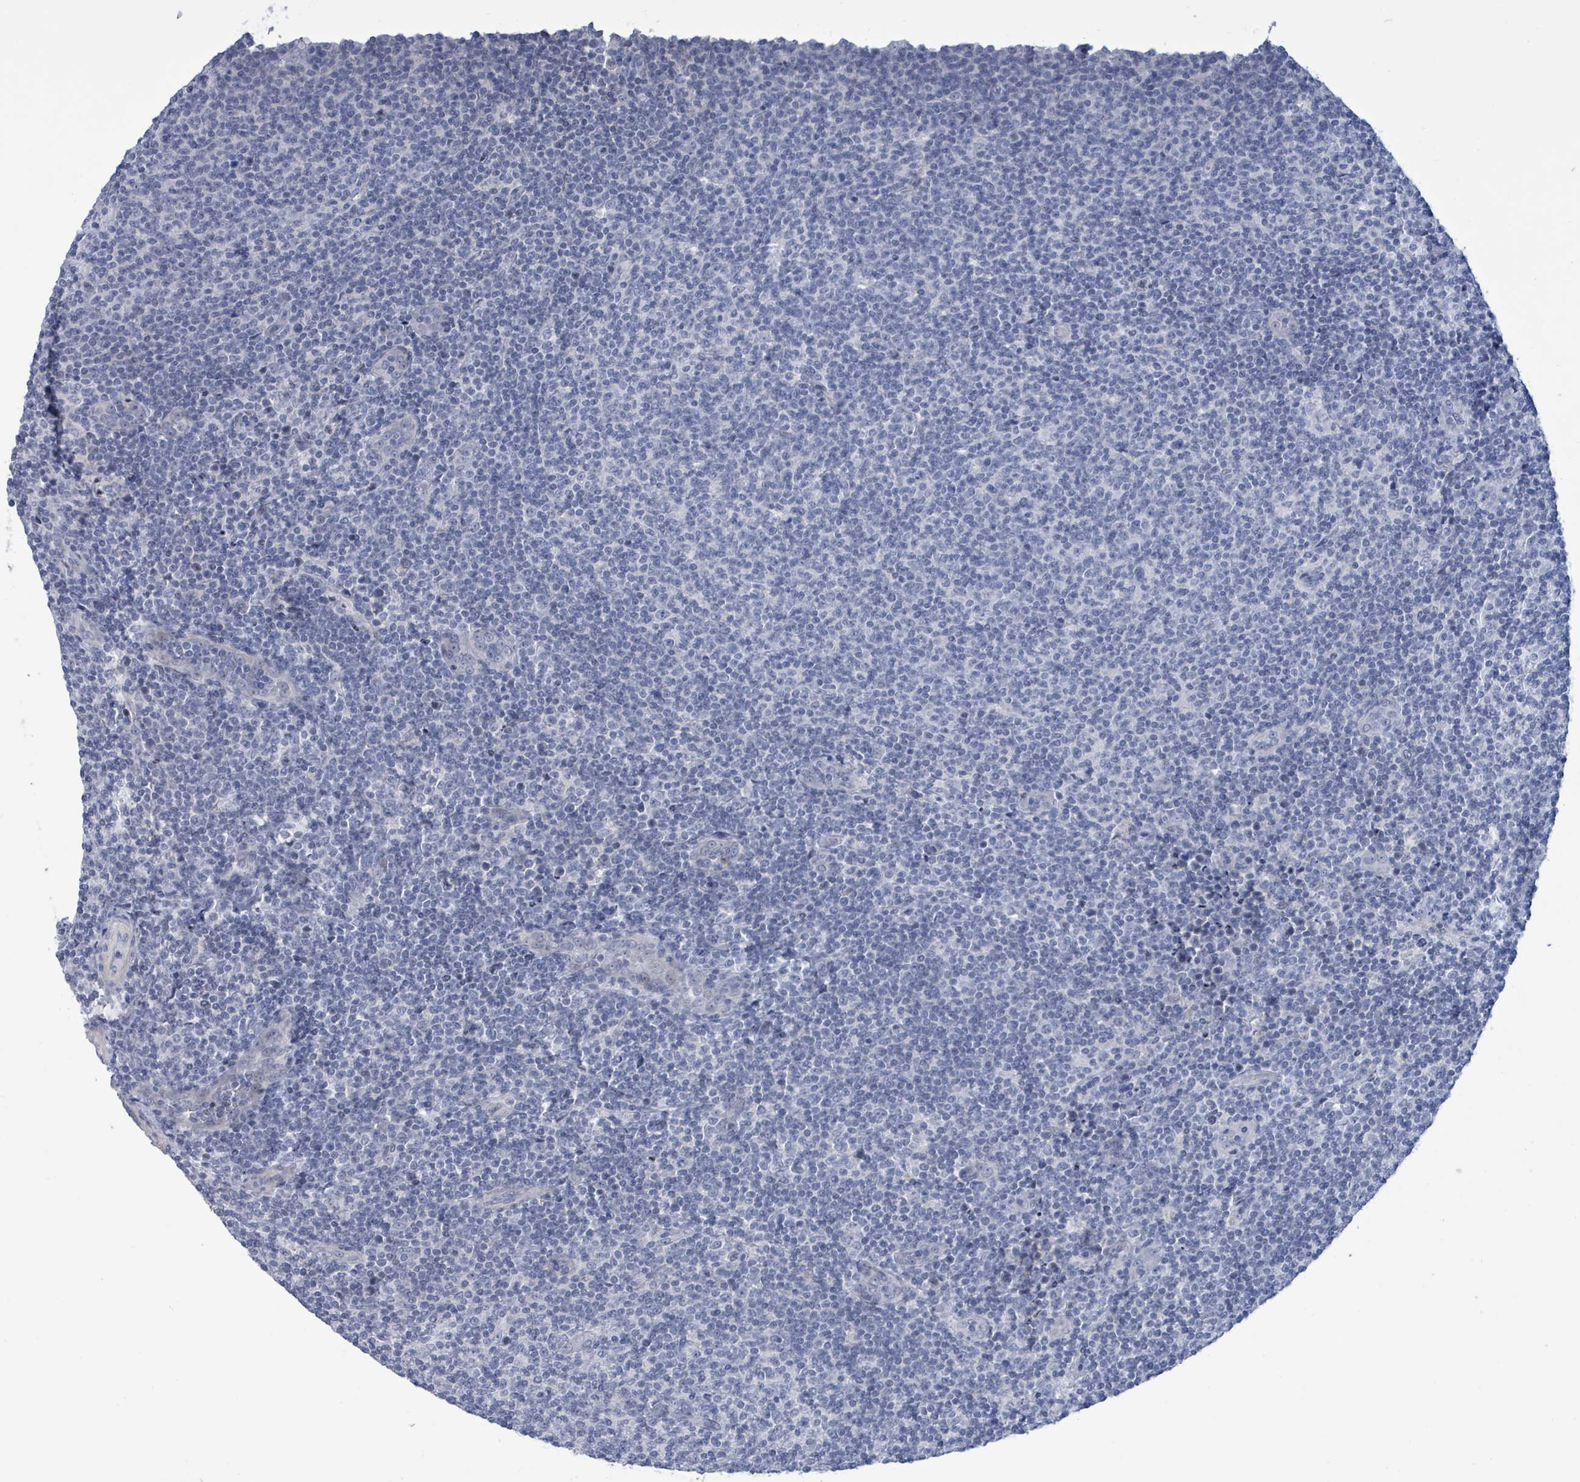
{"staining": {"intensity": "negative", "quantity": "none", "location": "none"}, "tissue": "lymphoma", "cell_type": "Tumor cells", "image_type": "cancer", "snomed": [{"axis": "morphology", "description": "Malignant lymphoma, non-Hodgkin's type, Low grade"}, {"axis": "topography", "description": "Lymph node"}], "caption": "Immunohistochemistry of low-grade malignant lymphoma, non-Hodgkin's type reveals no positivity in tumor cells.", "gene": "NTN3", "patient": {"sex": "male", "age": 66}}